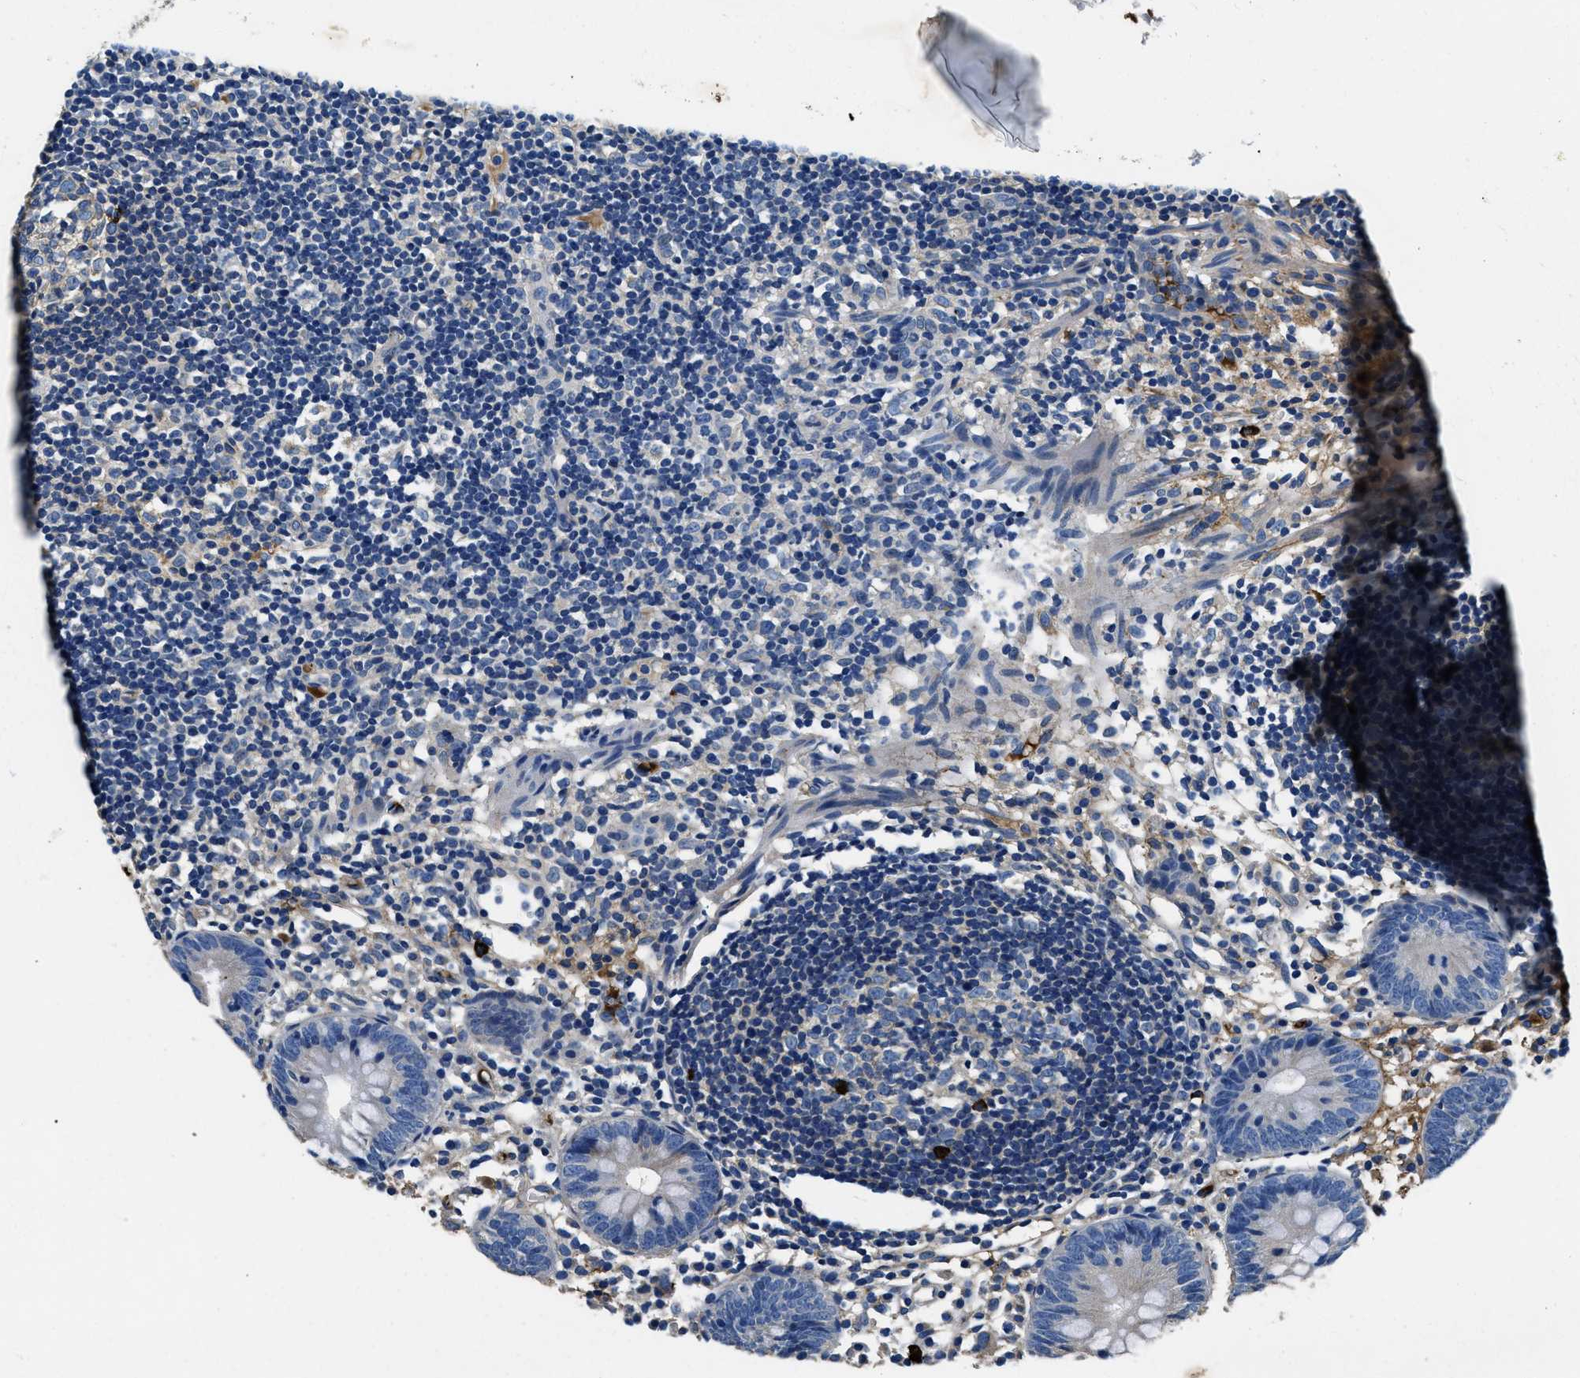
{"staining": {"intensity": "weak", "quantity": "<25%", "location": "cytoplasmic/membranous"}, "tissue": "appendix", "cell_type": "Glandular cells", "image_type": "normal", "snomed": [{"axis": "morphology", "description": "Normal tissue, NOS"}, {"axis": "topography", "description": "Appendix"}], "caption": "A photomicrograph of human appendix is negative for staining in glandular cells. The staining was performed using DAB to visualize the protein expression in brown, while the nuclei were stained in blue with hematoxylin (Magnification: 20x).", "gene": "TMEM186", "patient": {"sex": "female", "age": 20}}